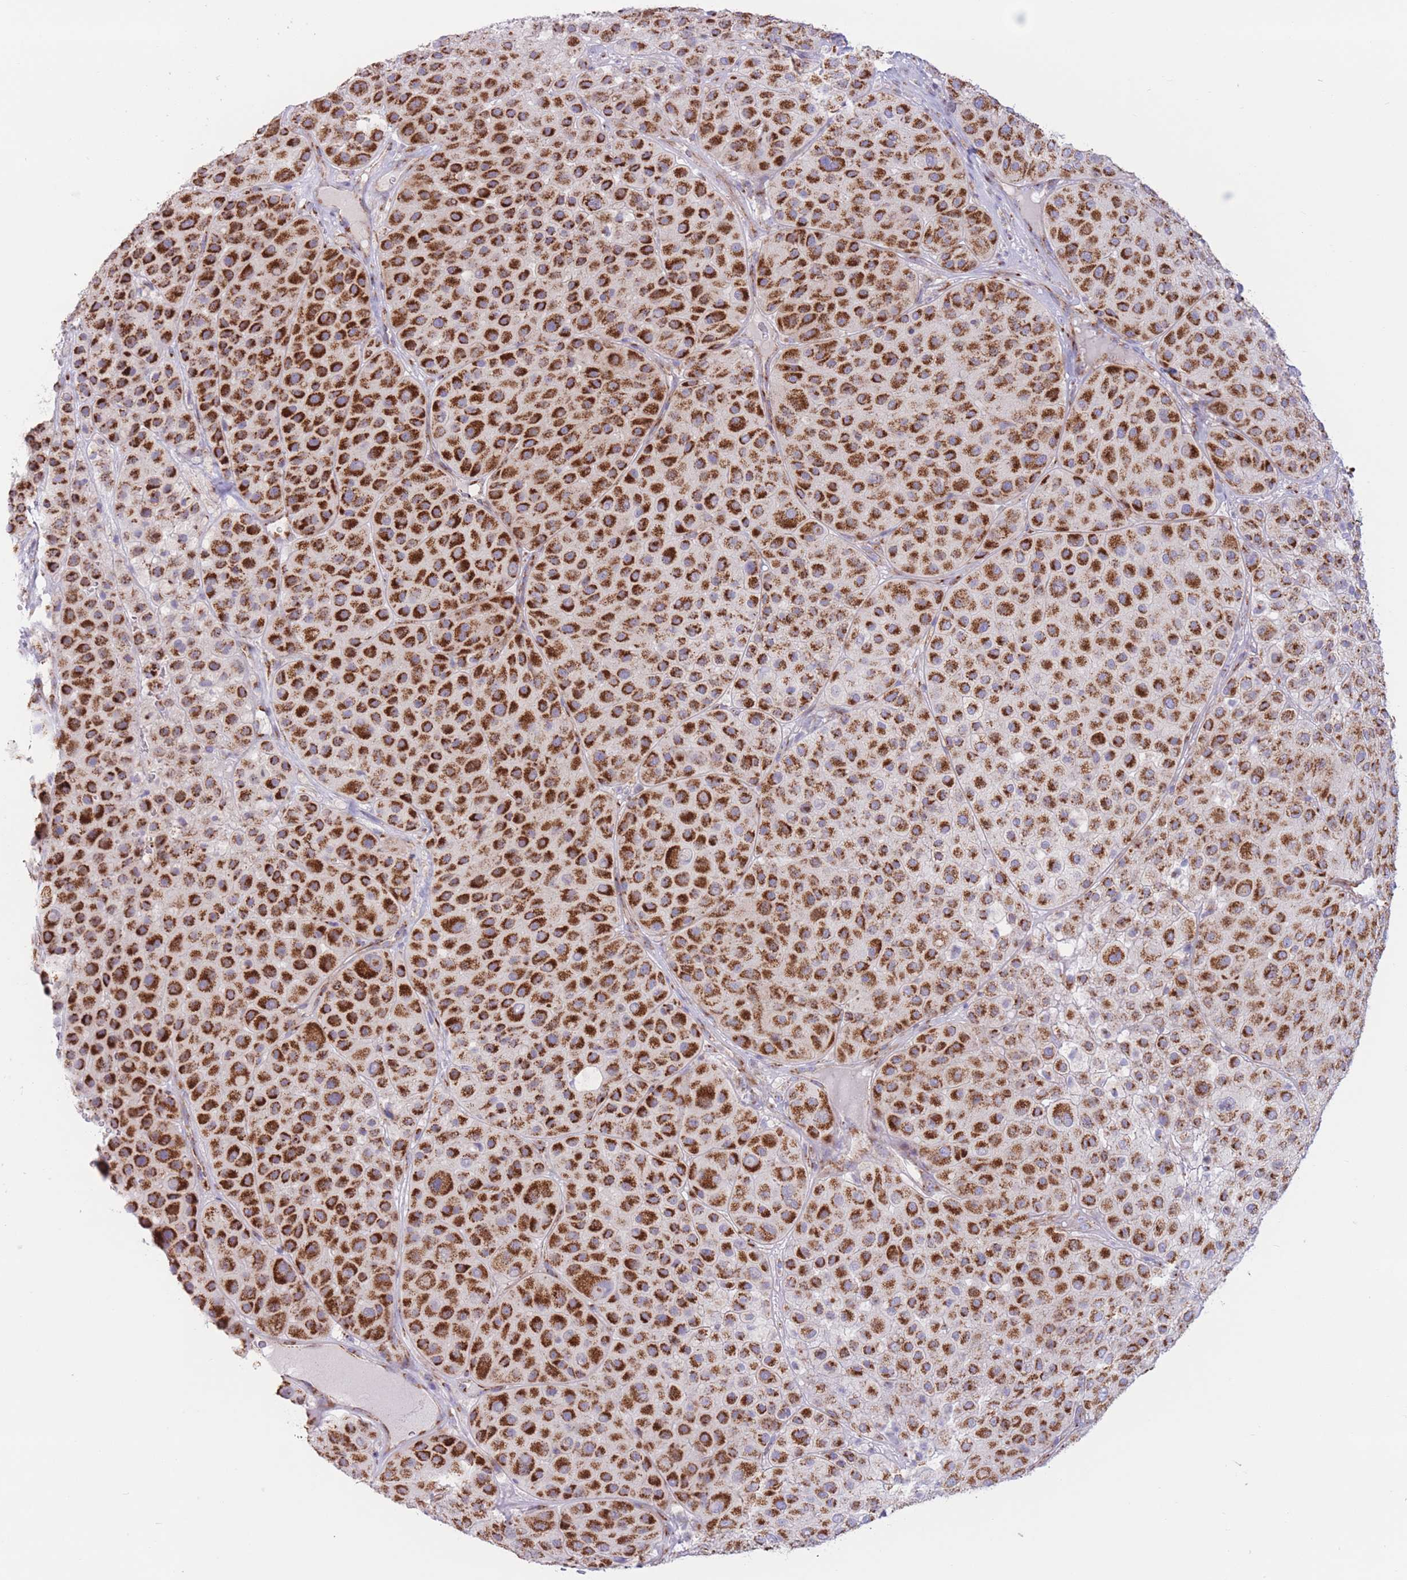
{"staining": {"intensity": "strong", "quantity": ">75%", "location": "cytoplasmic/membranous"}, "tissue": "melanoma", "cell_type": "Tumor cells", "image_type": "cancer", "snomed": [{"axis": "morphology", "description": "Malignant melanoma, Metastatic site"}, {"axis": "topography", "description": "Smooth muscle"}], "caption": "Melanoma was stained to show a protein in brown. There is high levels of strong cytoplasmic/membranous expression in approximately >75% of tumor cells.", "gene": "MPND", "patient": {"sex": "male", "age": 41}}